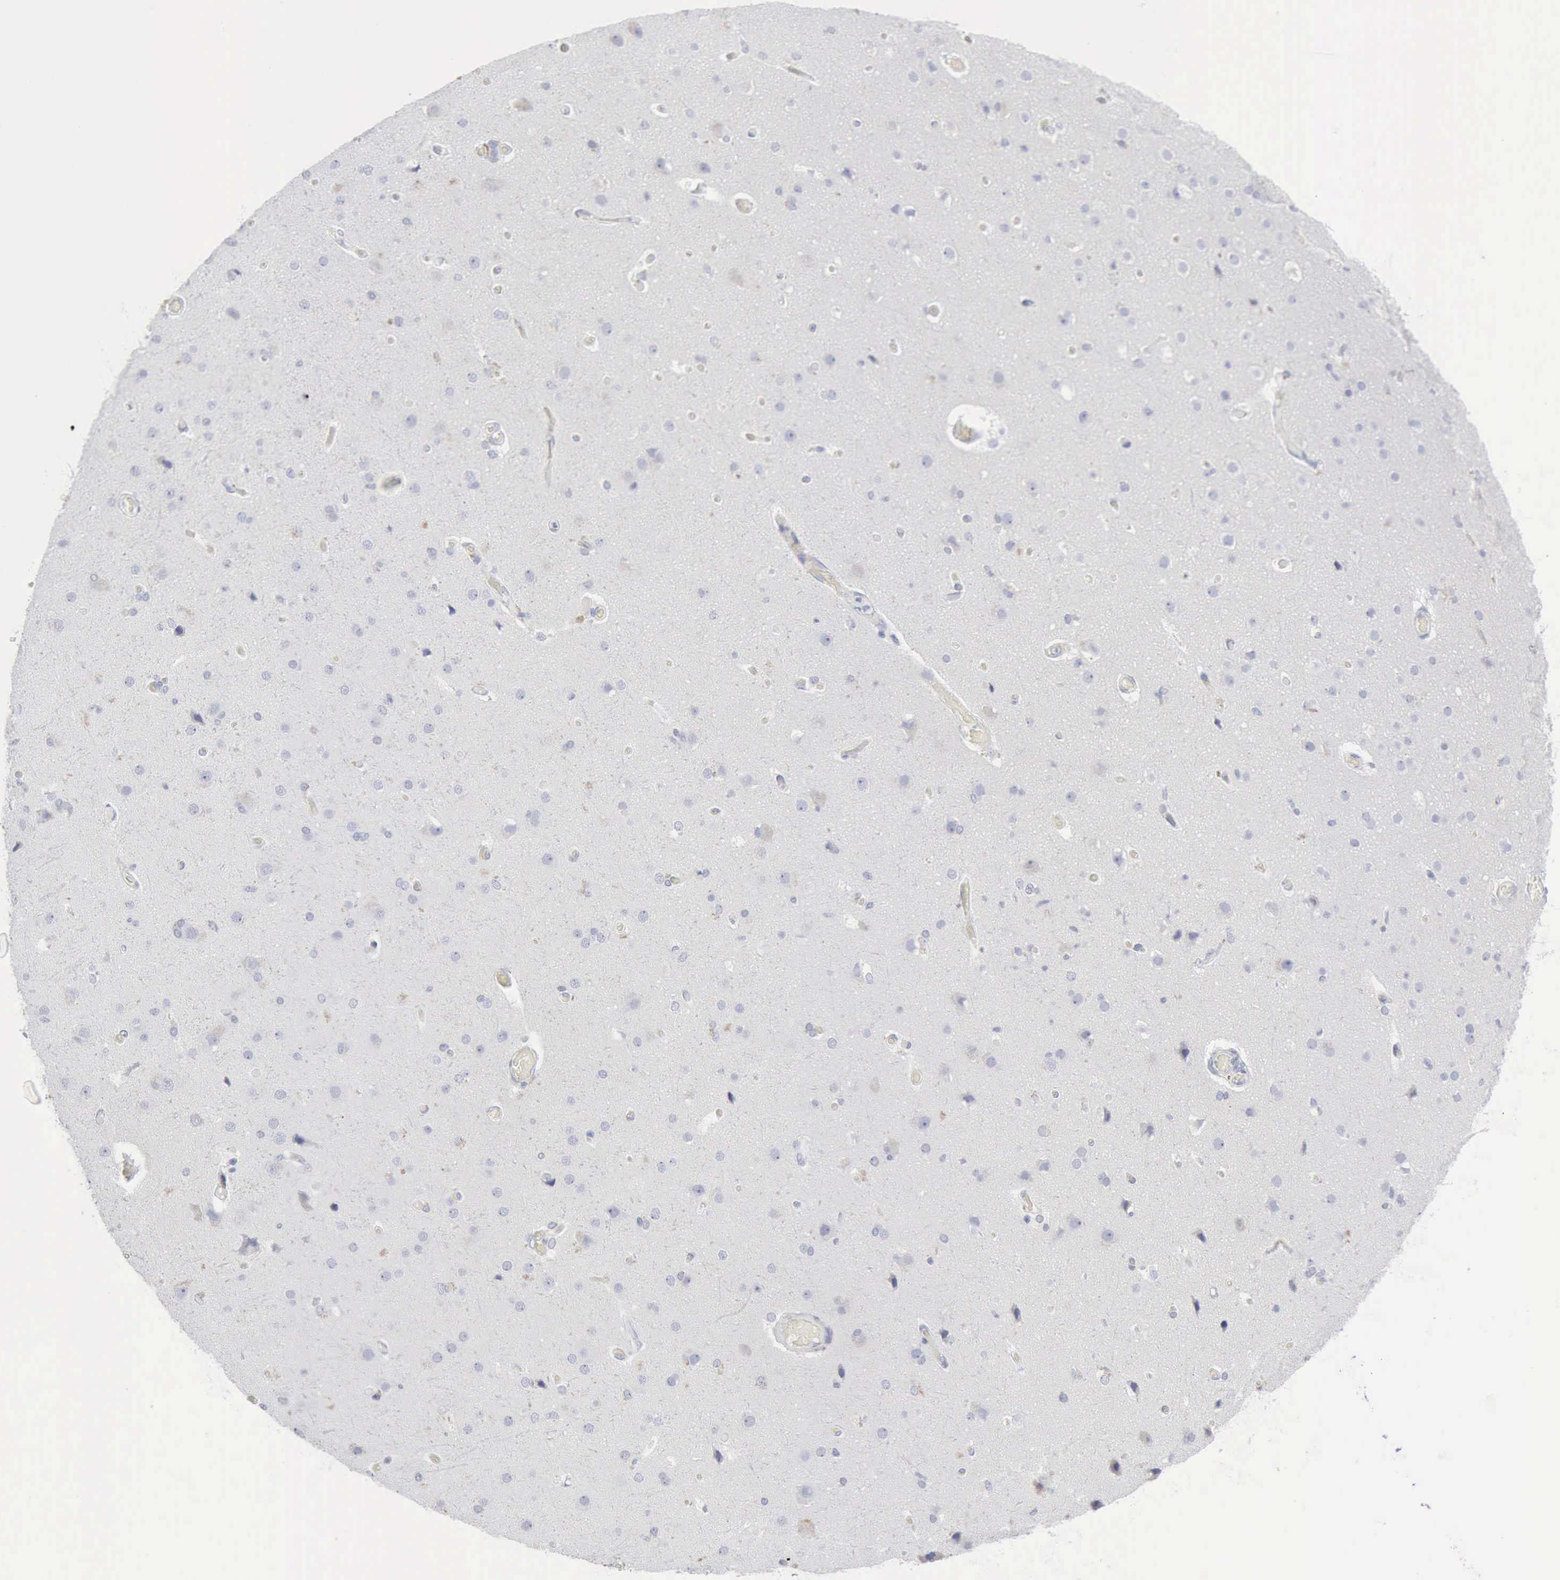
{"staining": {"intensity": "negative", "quantity": "none", "location": "none"}, "tissue": "cerebral cortex", "cell_type": "Endothelial cells", "image_type": "normal", "snomed": [{"axis": "morphology", "description": "Normal tissue, NOS"}, {"axis": "morphology", "description": "Glioma, malignant, High grade"}, {"axis": "topography", "description": "Cerebral cortex"}], "caption": "Immunohistochemistry image of unremarkable cerebral cortex: cerebral cortex stained with DAB (3,3'-diaminobenzidine) reveals no significant protein expression in endothelial cells.", "gene": "CMA1", "patient": {"sex": "male", "age": 77}}